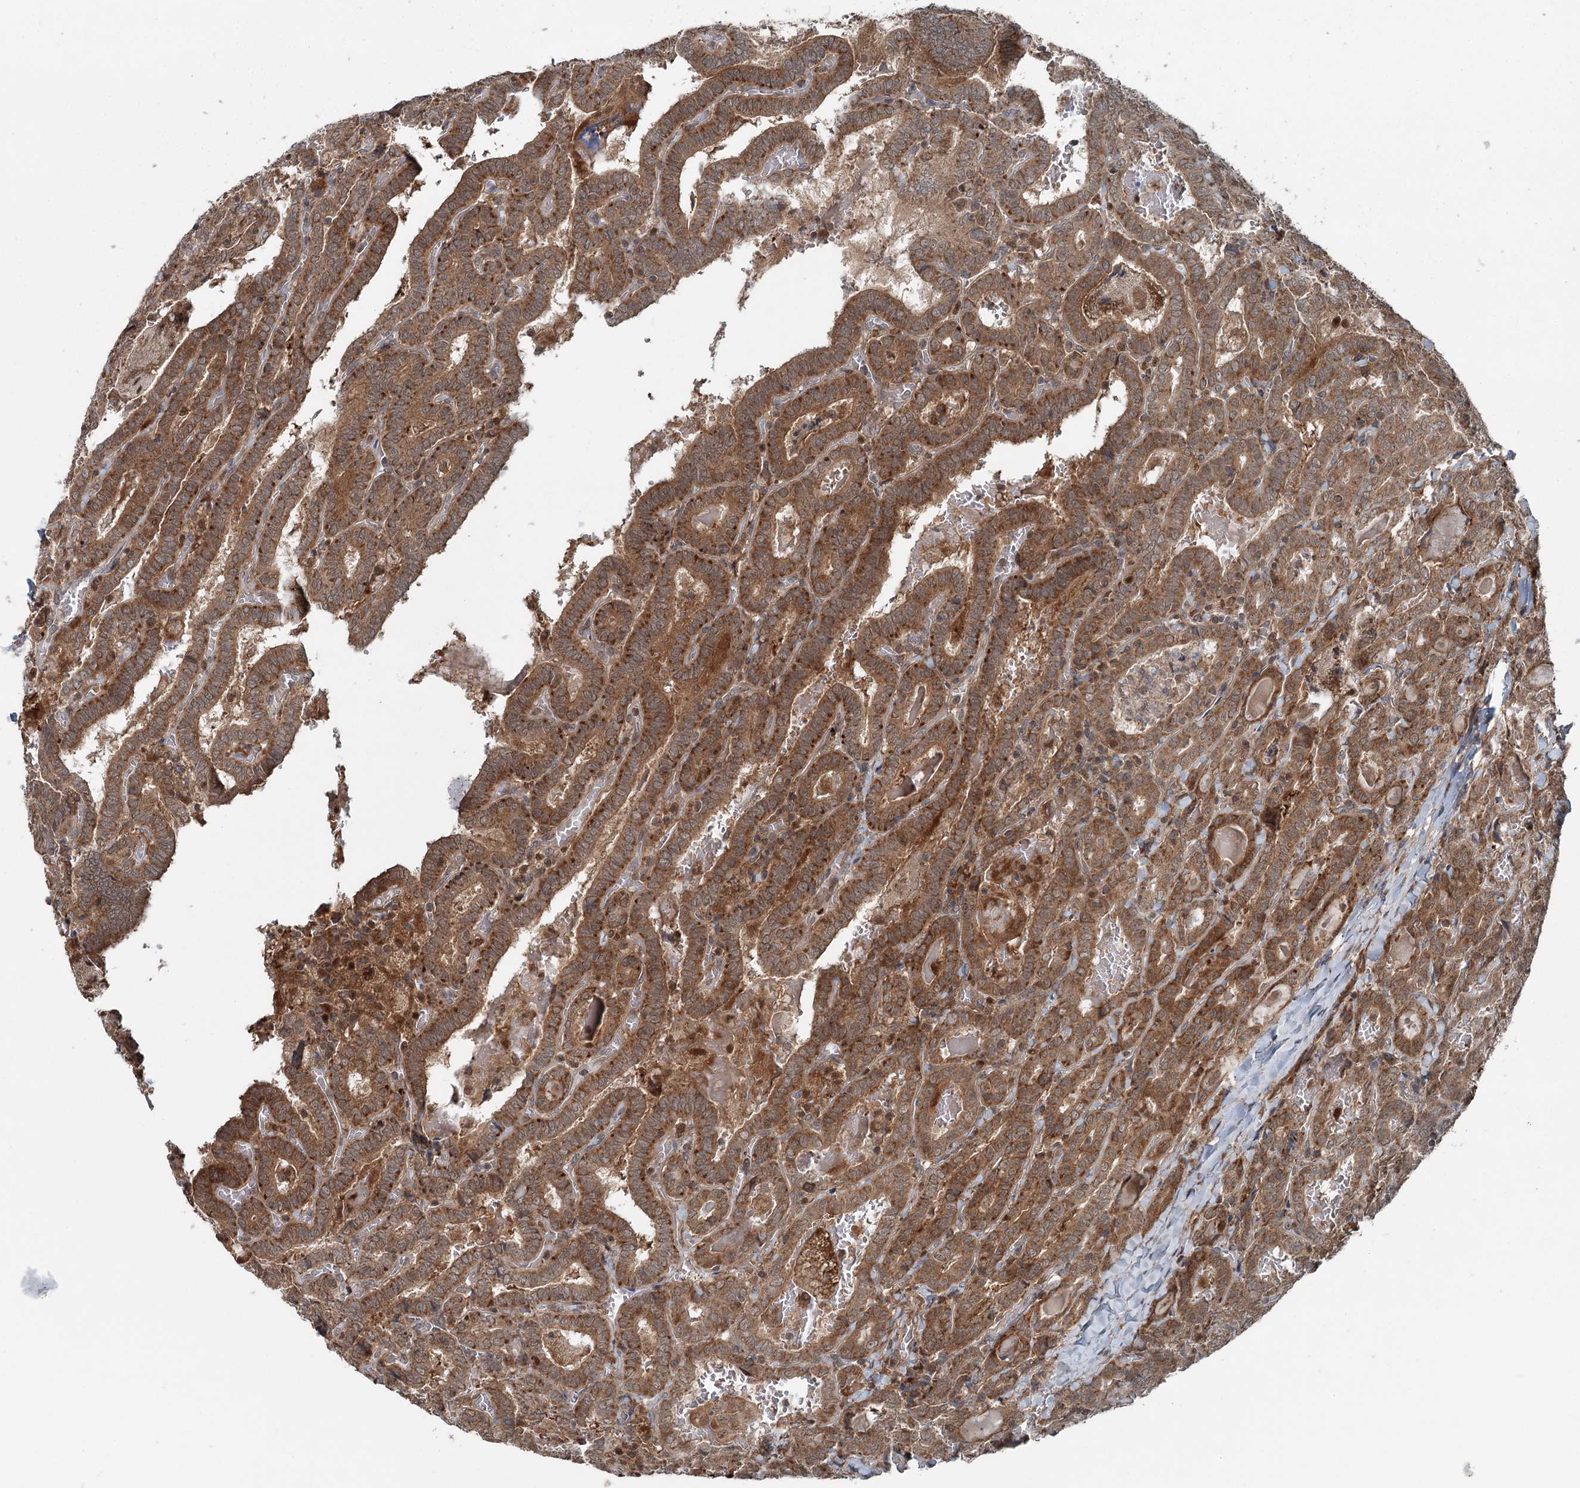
{"staining": {"intensity": "moderate", "quantity": ">75%", "location": "cytoplasmic/membranous"}, "tissue": "thyroid cancer", "cell_type": "Tumor cells", "image_type": "cancer", "snomed": [{"axis": "morphology", "description": "Papillary adenocarcinoma, NOS"}, {"axis": "topography", "description": "Thyroid gland"}], "caption": "There is medium levels of moderate cytoplasmic/membranous positivity in tumor cells of thyroid cancer (papillary adenocarcinoma), as demonstrated by immunohistochemical staining (brown color).", "gene": "WAPL", "patient": {"sex": "female", "age": 72}}